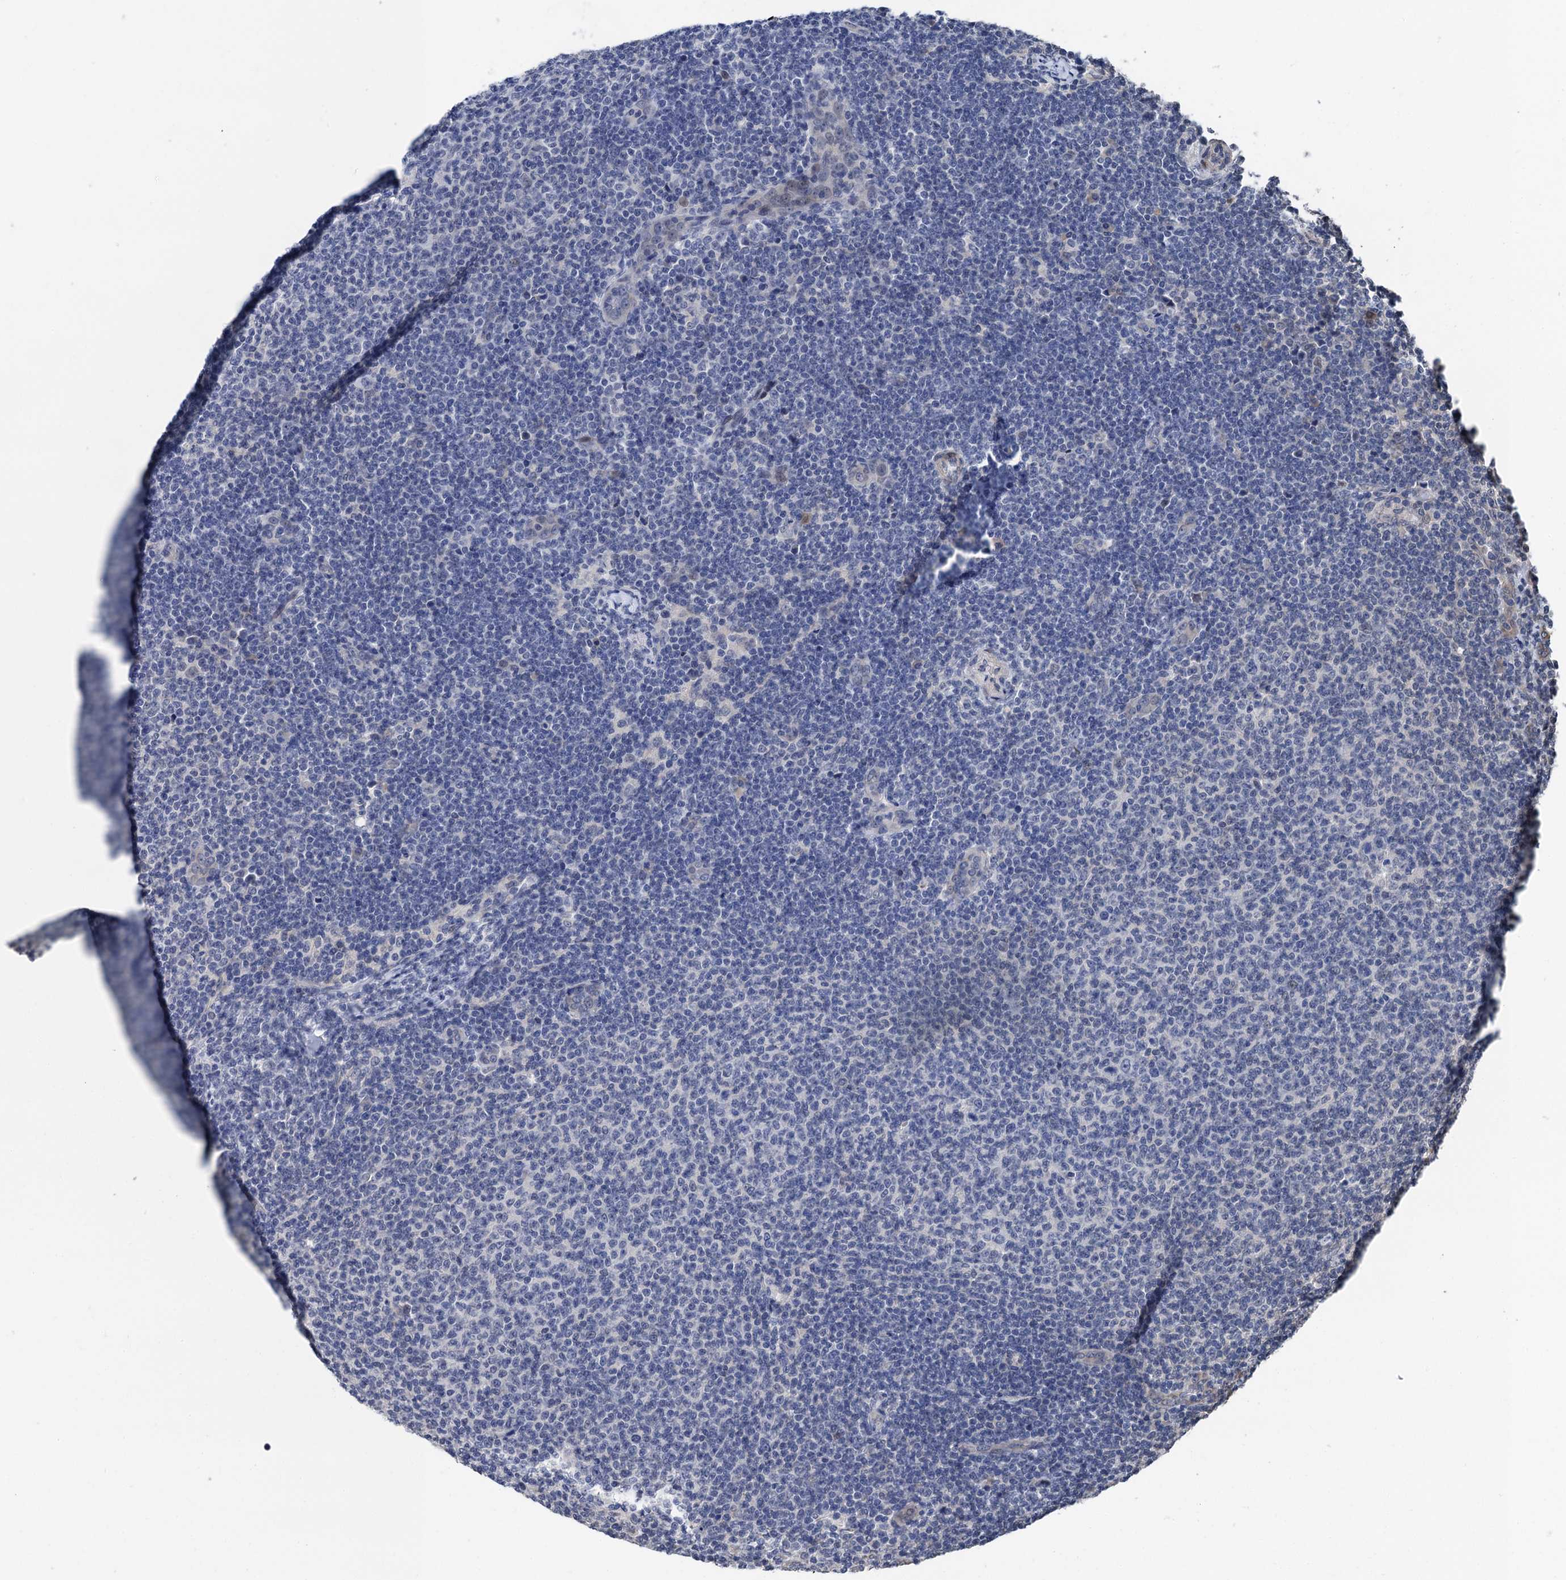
{"staining": {"intensity": "negative", "quantity": "none", "location": "none"}, "tissue": "lymphoma", "cell_type": "Tumor cells", "image_type": "cancer", "snomed": [{"axis": "morphology", "description": "Malignant lymphoma, non-Hodgkin's type, Low grade"}, {"axis": "topography", "description": "Lymph node"}], "caption": "This is an IHC histopathology image of human malignant lymphoma, non-Hodgkin's type (low-grade). There is no positivity in tumor cells.", "gene": "ART5", "patient": {"sex": "male", "age": 66}}